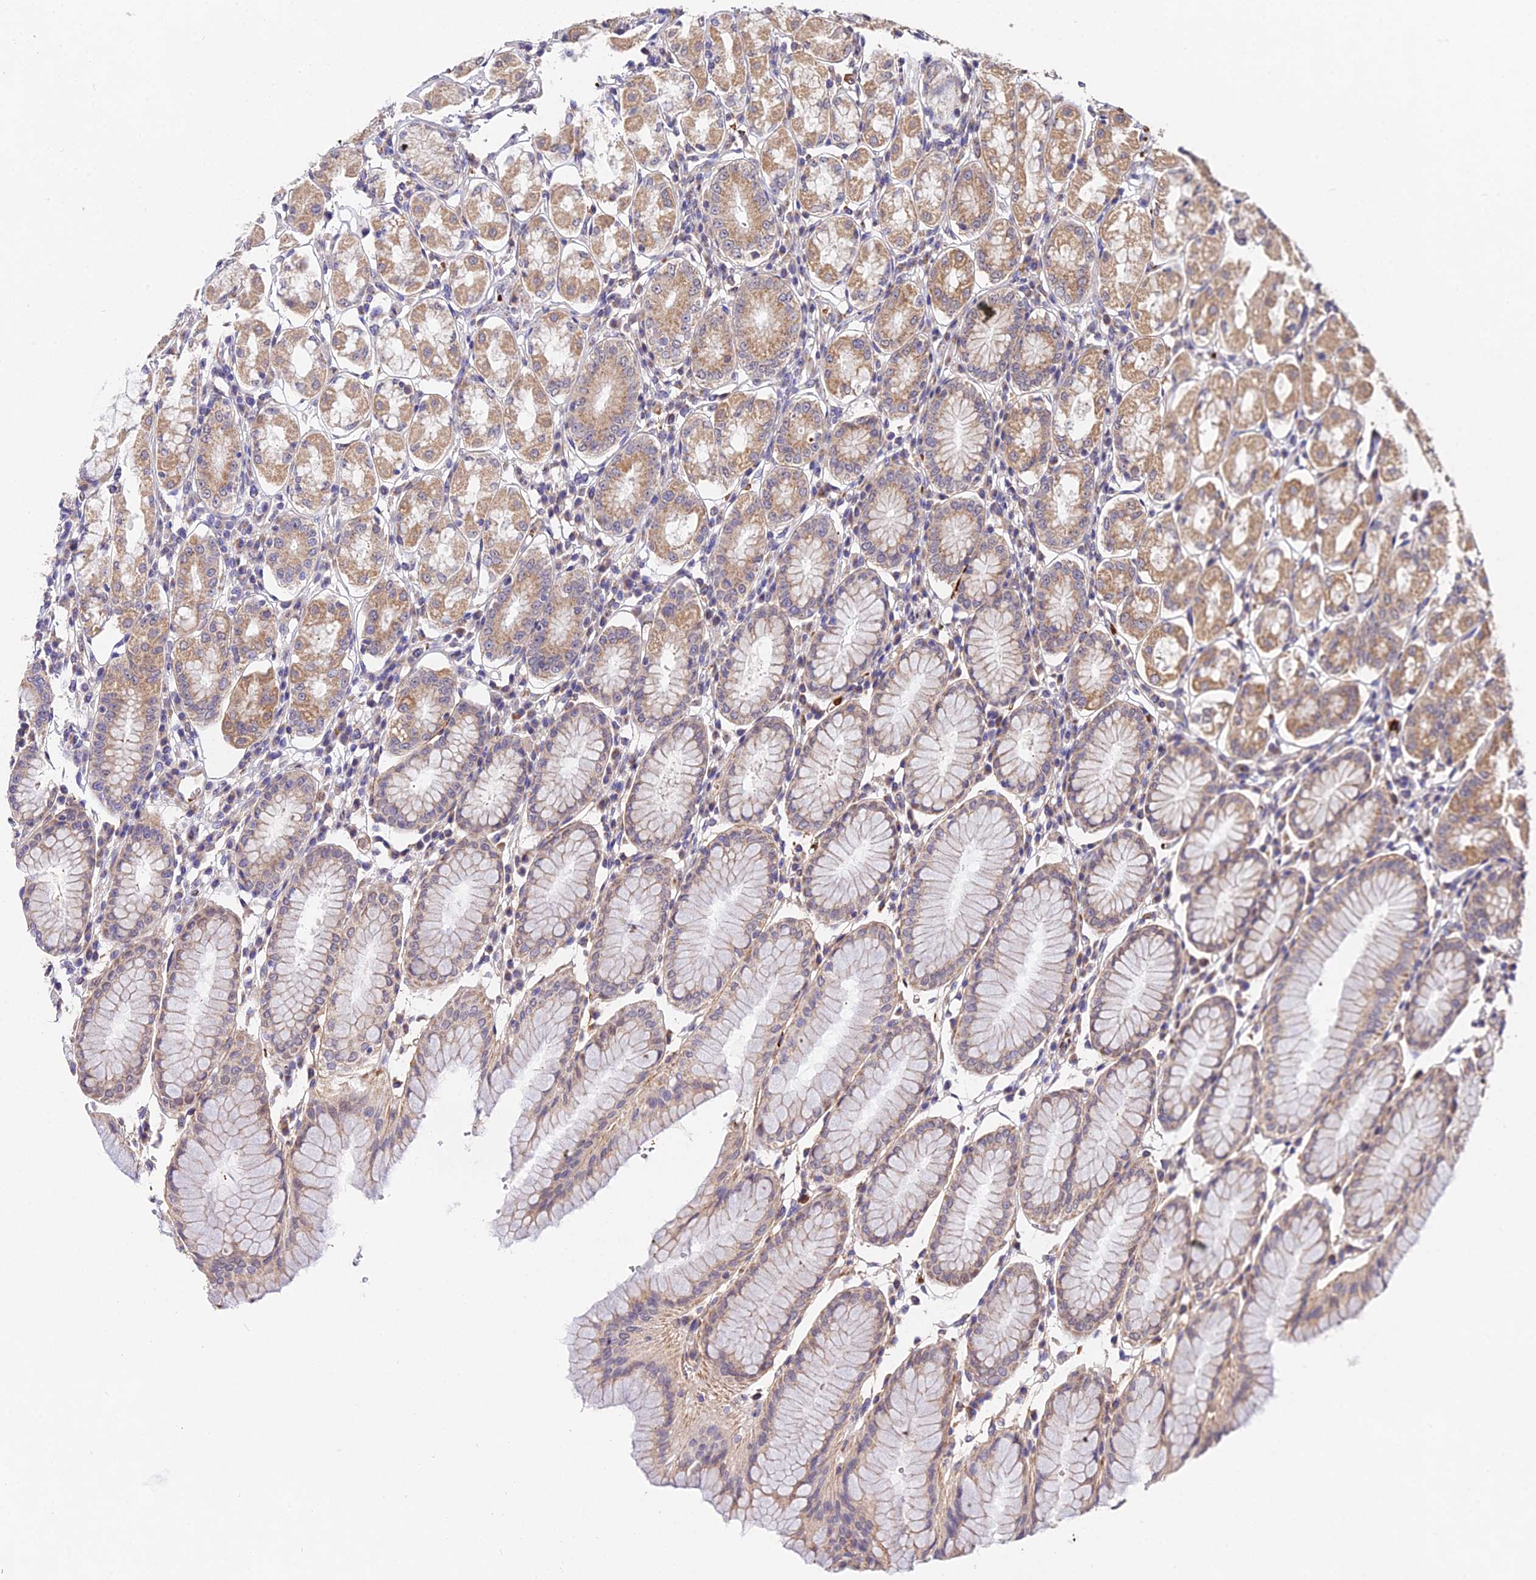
{"staining": {"intensity": "strong", "quantity": "<25%", "location": "cytoplasmic/membranous"}, "tissue": "stomach", "cell_type": "Glandular cells", "image_type": "normal", "snomed": [{"axis": "morphology", "description": "Normal tissue, NOS"}, {"axis": "topography", "description": "Stomach"}, {"axis": "topography", "description": "Stomach, lower"}], "caption": "Protein expression analysis of benign human stomach reveals strong cytoplasmic/membranous positivity in about <25% of glandular cells. The staining is performed using DAB (3,3'-diaminobenzidine) brown chromogen to label protein expression. The nuclei are counter-stained blue using hematoxylin.", "gene": "WDR5B", "patient": {"sex": "female", "age": 56}}